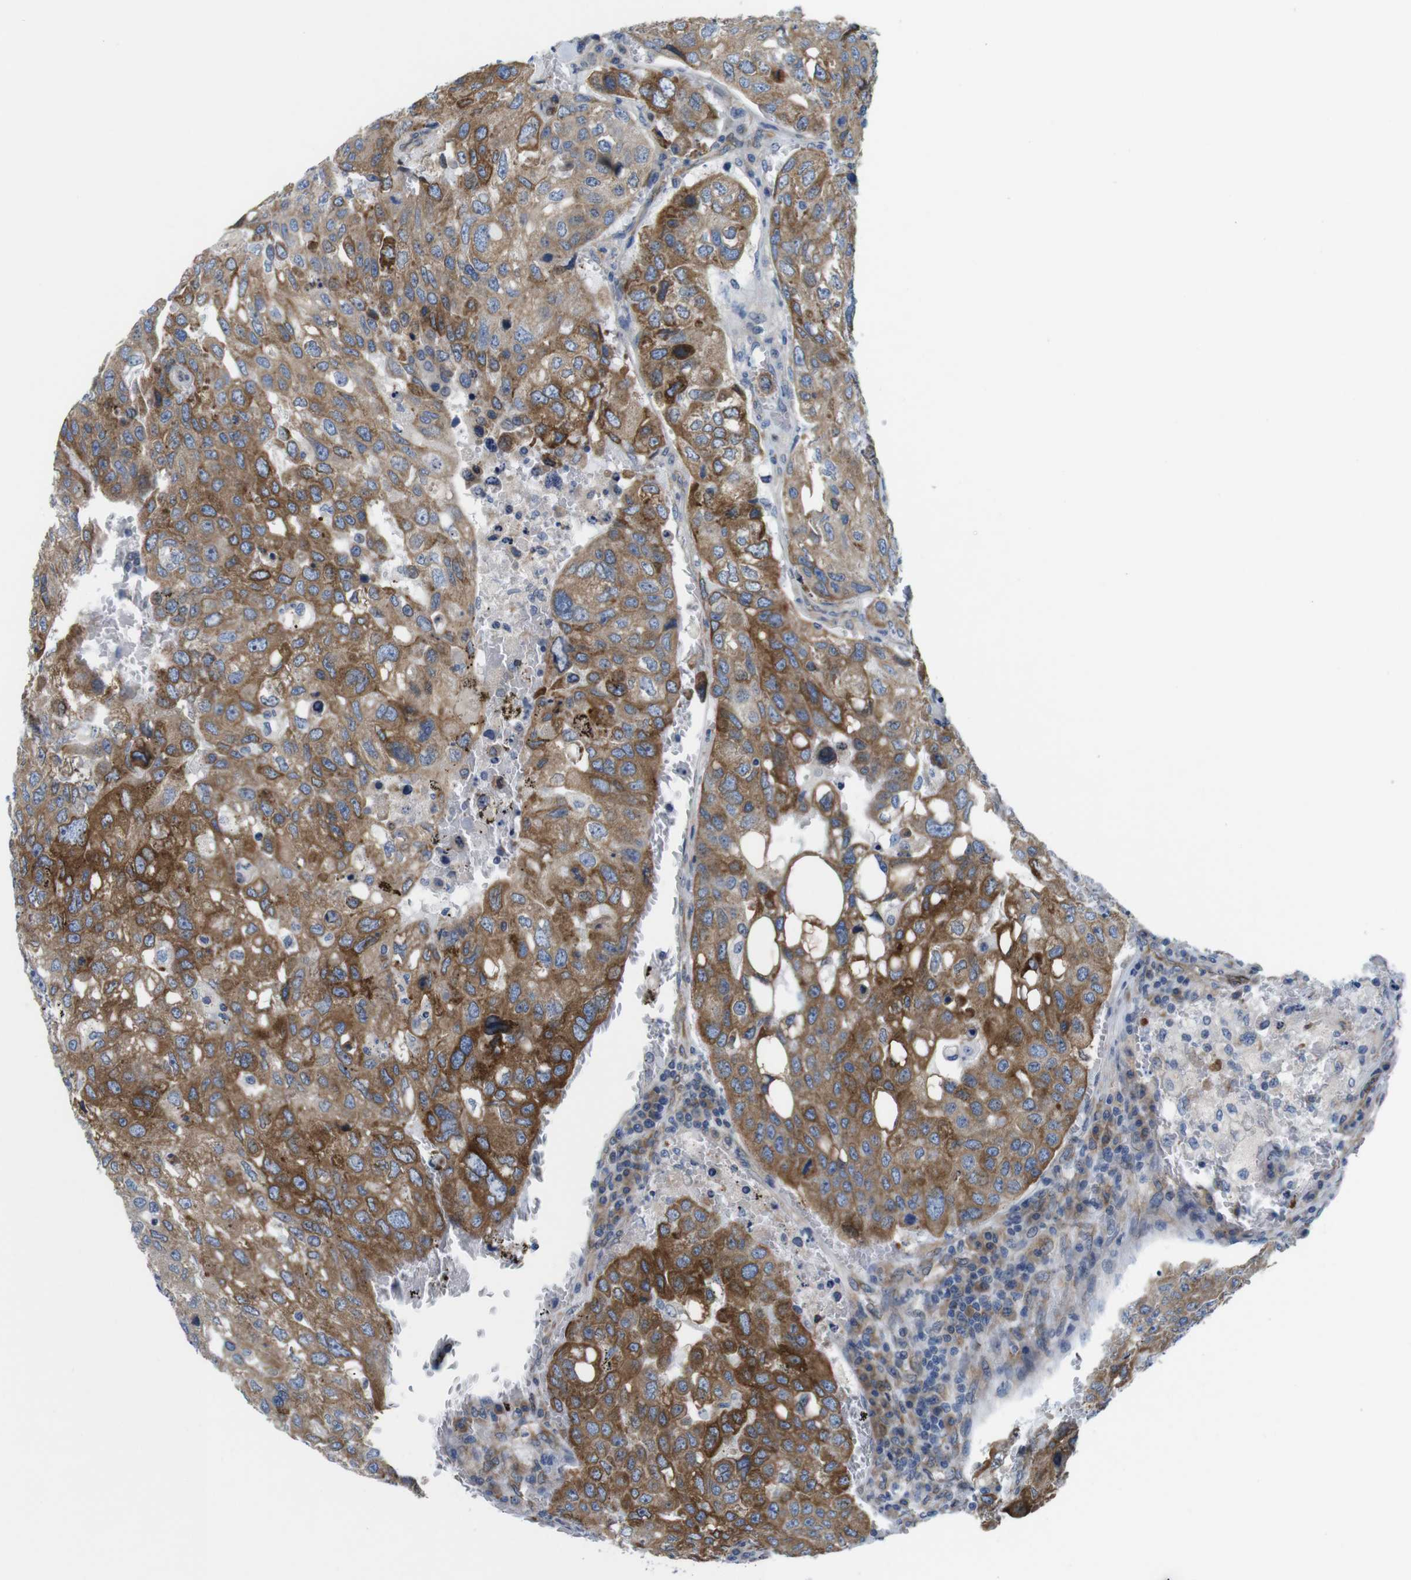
{"staining": {"intensity": "moderate", "quantity": ">75%", "location": "cytoplasmic/membranous"}, "tissue": "urothelial cancer", "cell_type": "Tumor cells", "image_type": "cancer", "snomed": [{"axis": "morphology", "description": "Urothelial carcinoma, High grade"}, {"axis": "topography", "description": "Lymph node"}, {"axis": "topography", "description": "Urinary bladder"}], "caption": "DAB immunohistochemical staining of human urothelial cancer displays moderate cytoplasmic/membranous protein expression in about >75% of tumor cells. The protein of interest is stained brown, and the nuclei are stained in blue (DAB (3,3'-diaminobenzidine) IHC with brightfield microscopy, high magnification).", "gene": "HACD3", "patient": {"sex": "male", "age": 51}}